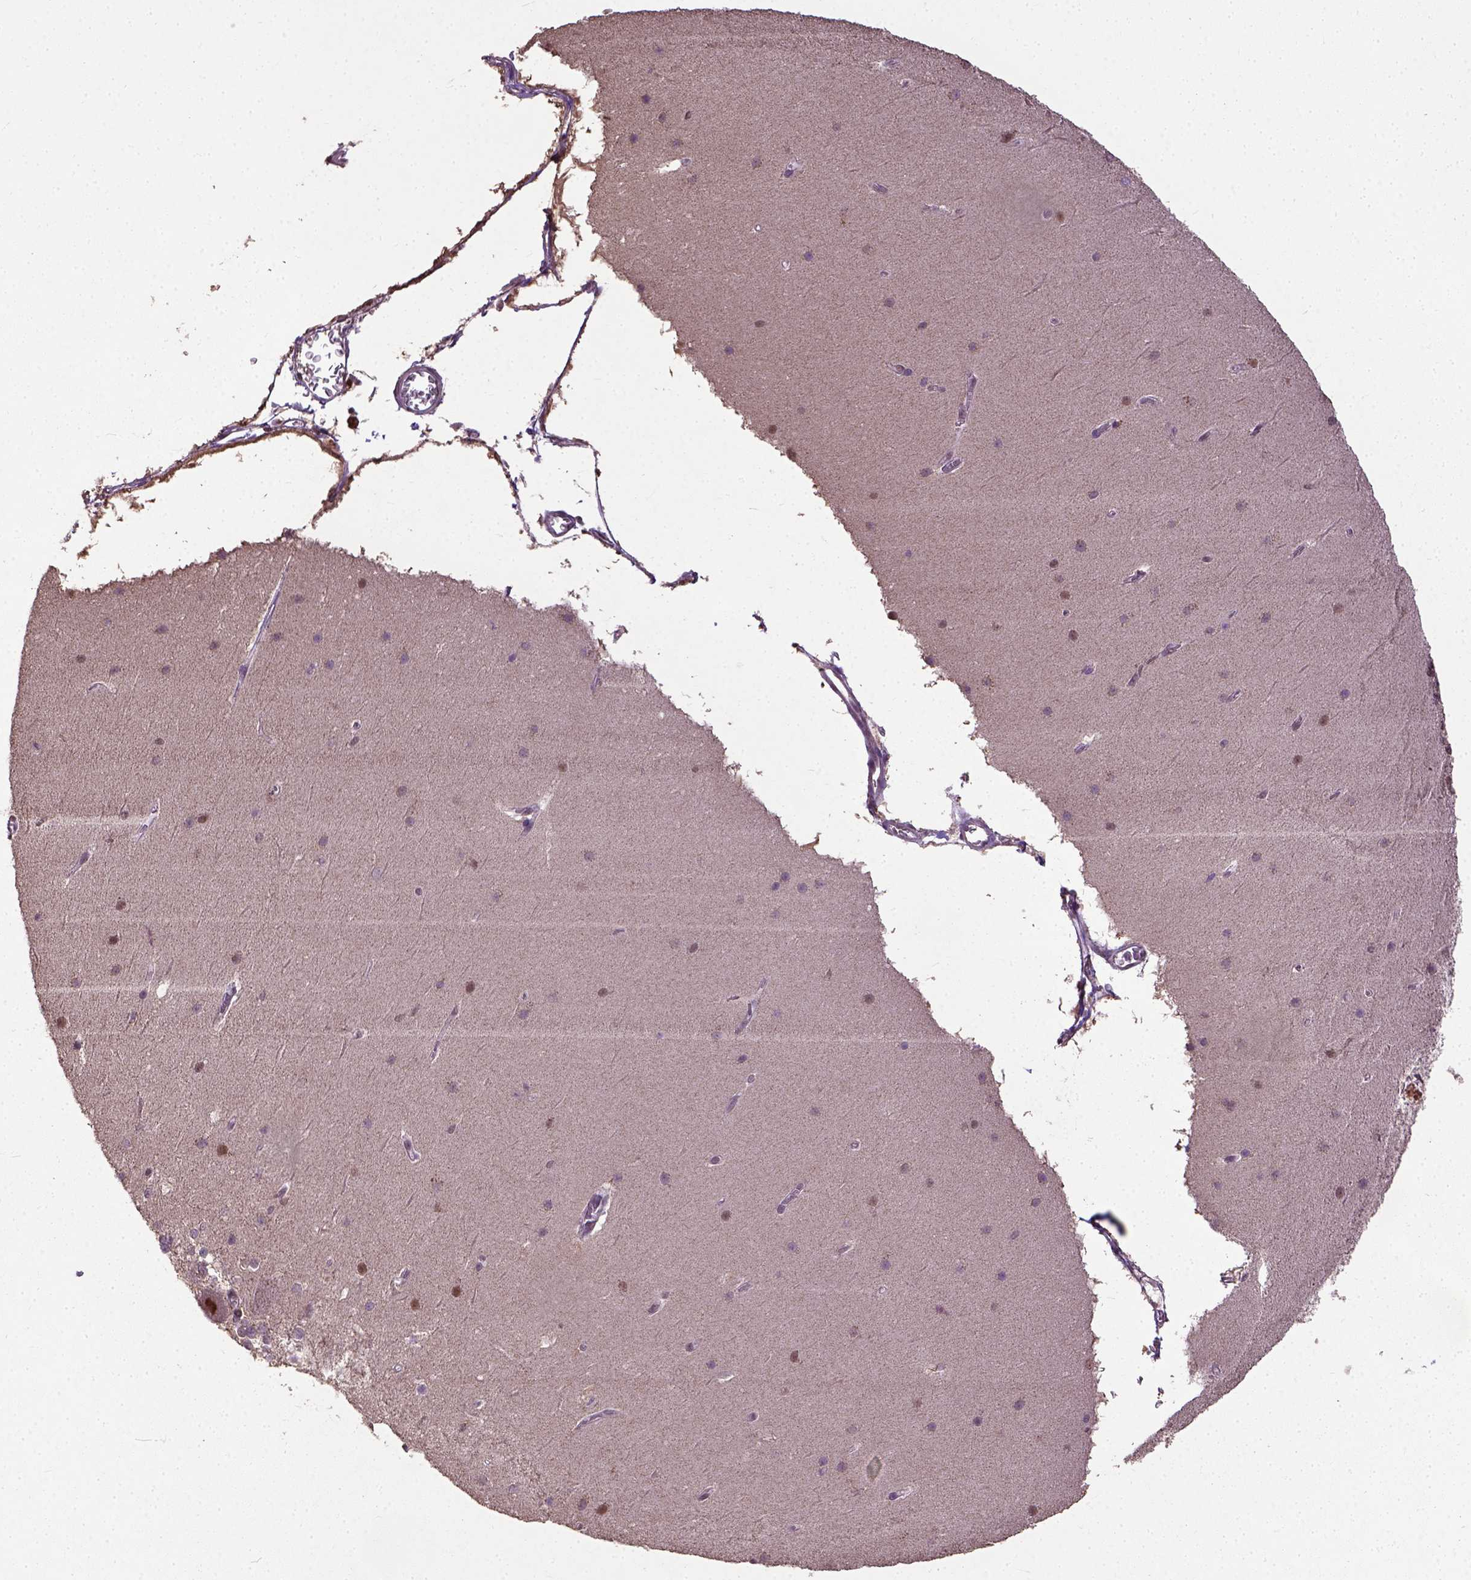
{"staining": {"intensity": "moderate", "quantity": ">75%", "location": "cytoplasmic/membranous"}, "tissue": "cerebellum", "cell_type": "Cells in granular layer", "image_type": "normal", "snomed": [{"axis": "morphology", "description": "Normal tissue, NOS"}, {"axis": "topography", "description": "Cerebellum"}], "caption": "Protein analysis of benign cerebellum exhibits moderate cytoplasmic/membranous staining in about >75% of cells in granular layer. (DAB IHC, brown staining for protein, blue staining for nuclei).", "gene": "UBA3", "patient": {"sex": "female", "age": 19}}